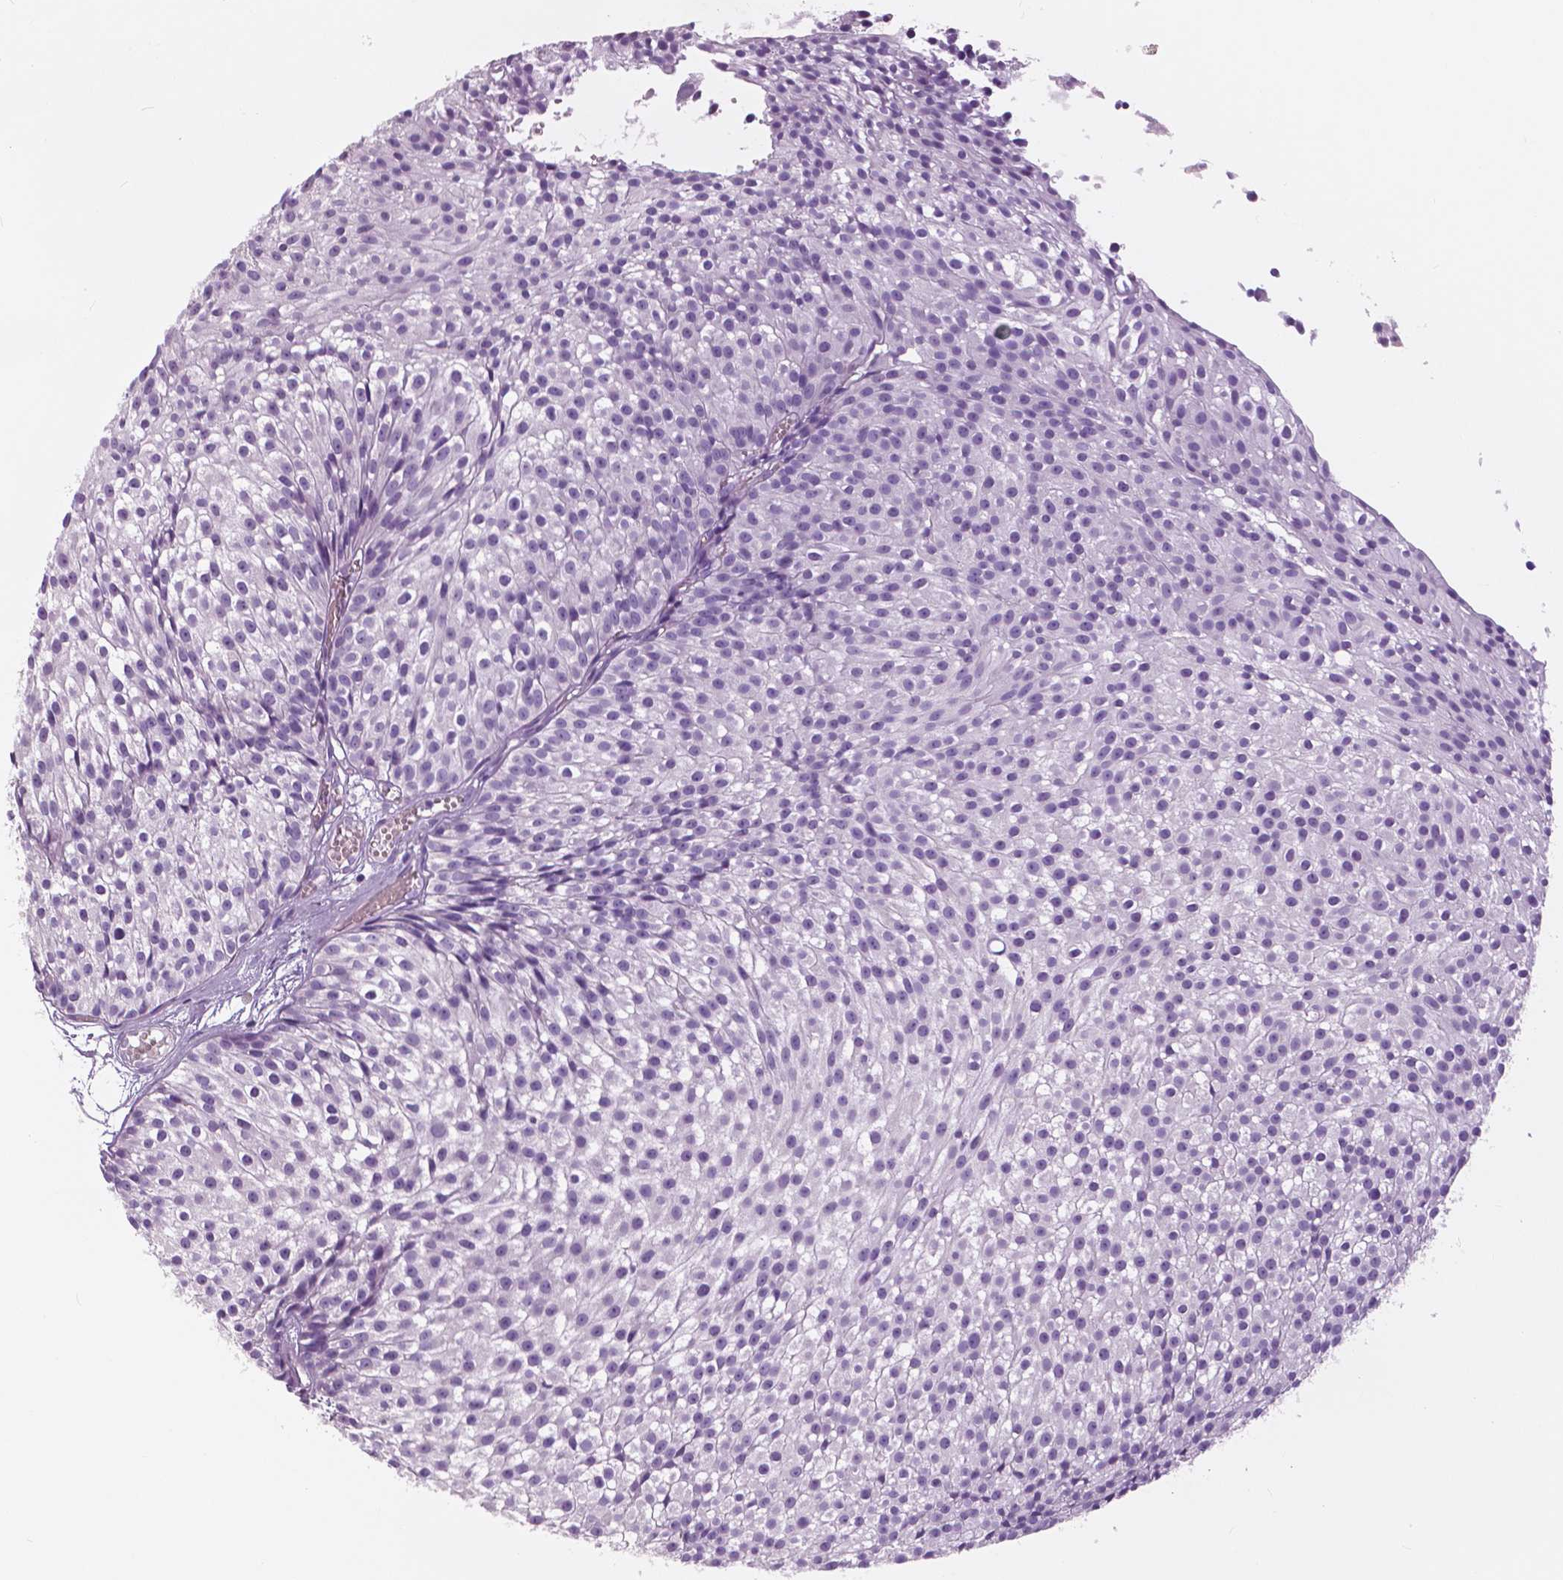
{"staining": {"intensity": "negative", "quantity": "none", "location": "none"}, "tissue": "urothelial cancer", "cell_type": "Tumor cells", "image_type": "cancer", "snomed": [{"axis": "morphology", "description": "Urothelial carcinoma, Low grade"}, {"axis": "topography", "description": "Urinary bladder"}], "caption": "An immunohistochemistry (IHC) photomicrograph of urothelial cancer is shown. There is no staining in tumor cells of urothelial cancer.", "gene": "SERPINI1", "patient": {"sex": "male", "age": 63}}